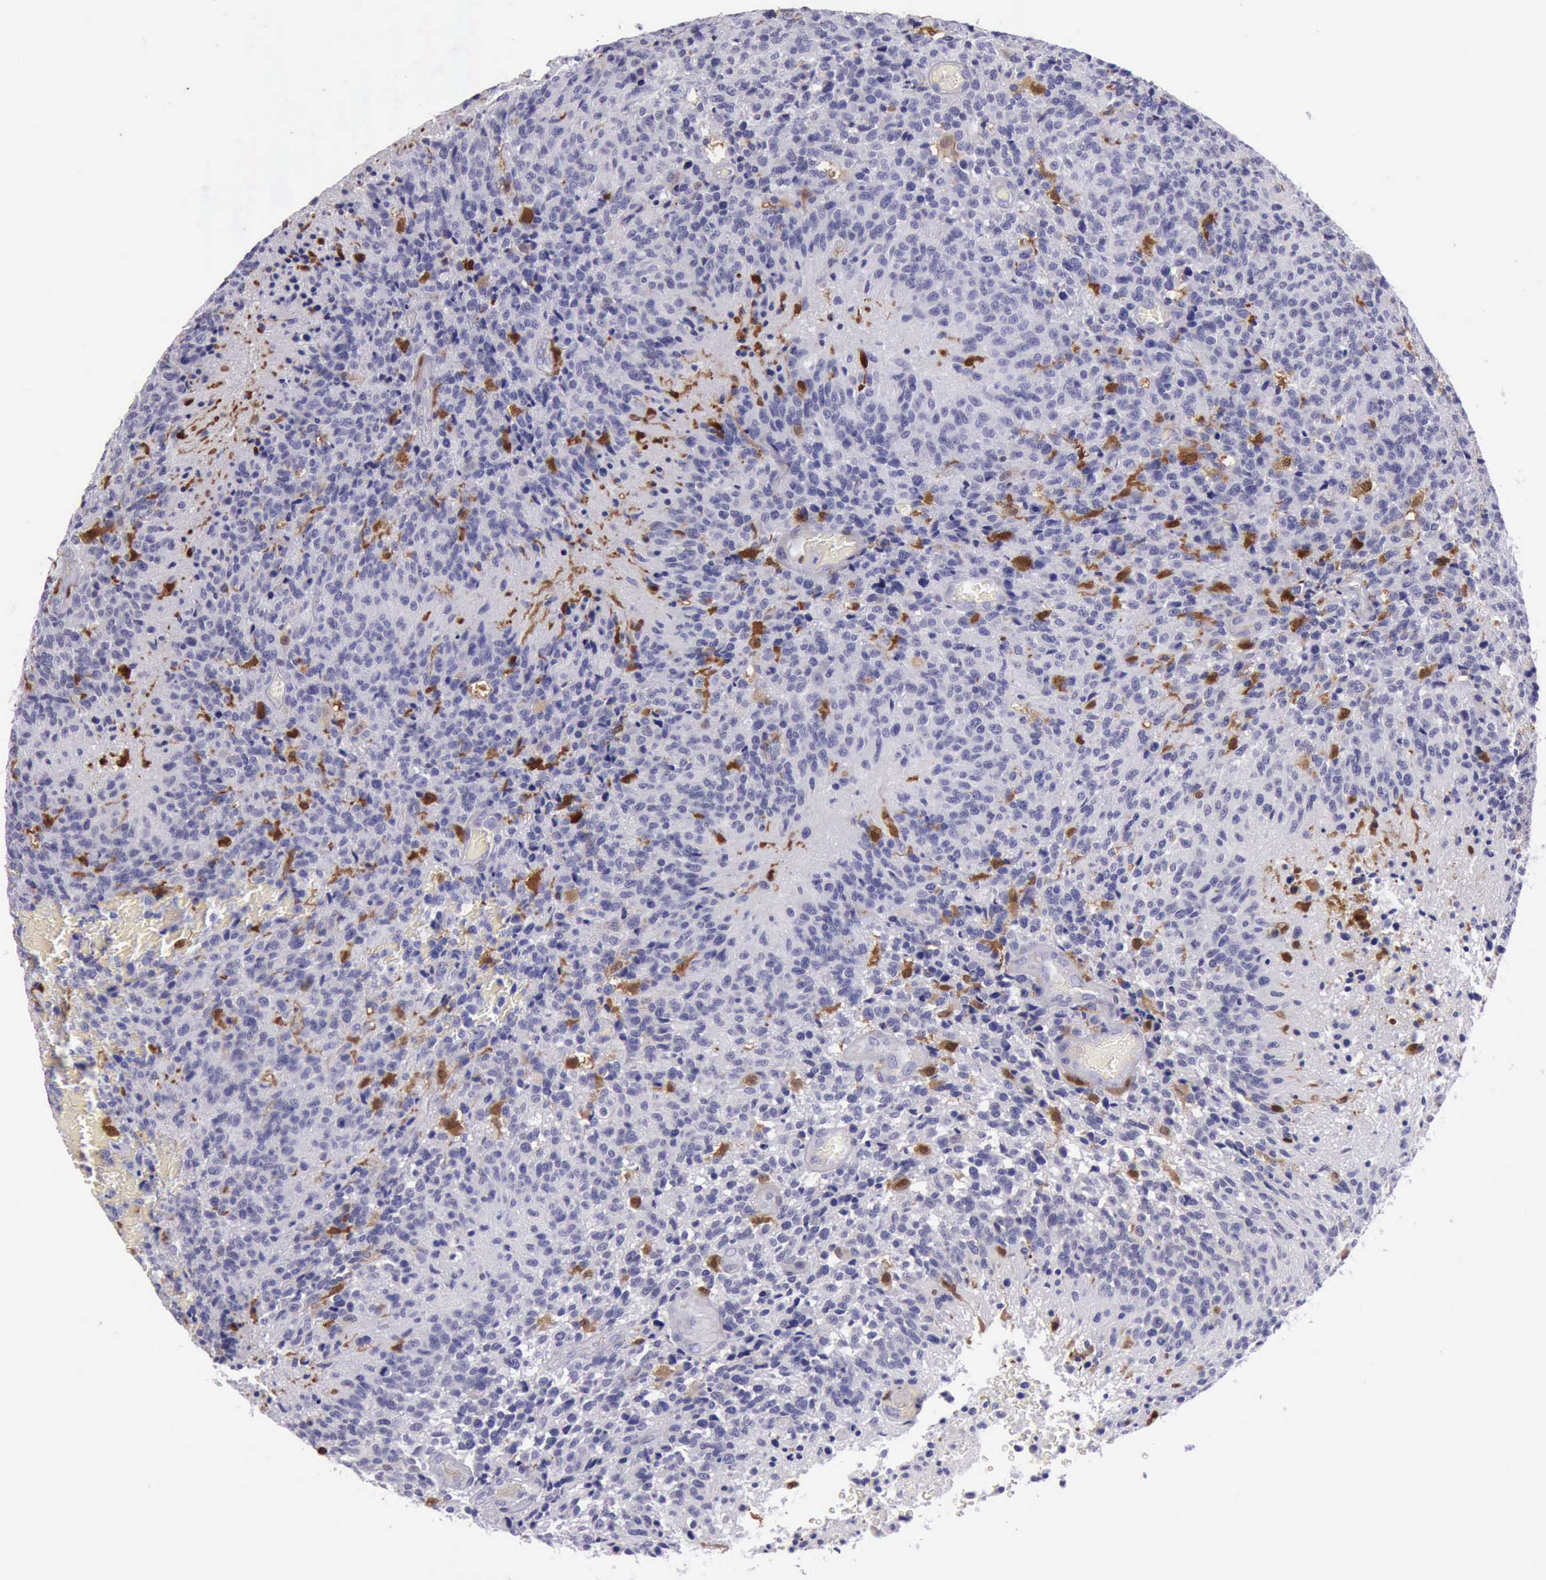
{"staining": {"intensity": "moderate", "quantity": "<25%", "location": "none"}, "tissue": "glioma", "cell_type": "Tumor cells", "image_type": "cancer", "snomed": [{"axis": "morphology", "description": "Glioma, malignant, High grade"}, {"axis": "topography", "description": "Brain"}], "caption": "High-power microscopy captured an IHC micrograph of malignant high-grade glioma, revealing moderate None positivity in about <25% of tumor cells.", "gene": "TYMP", "patient": {"sex": "male", "age": 36}}